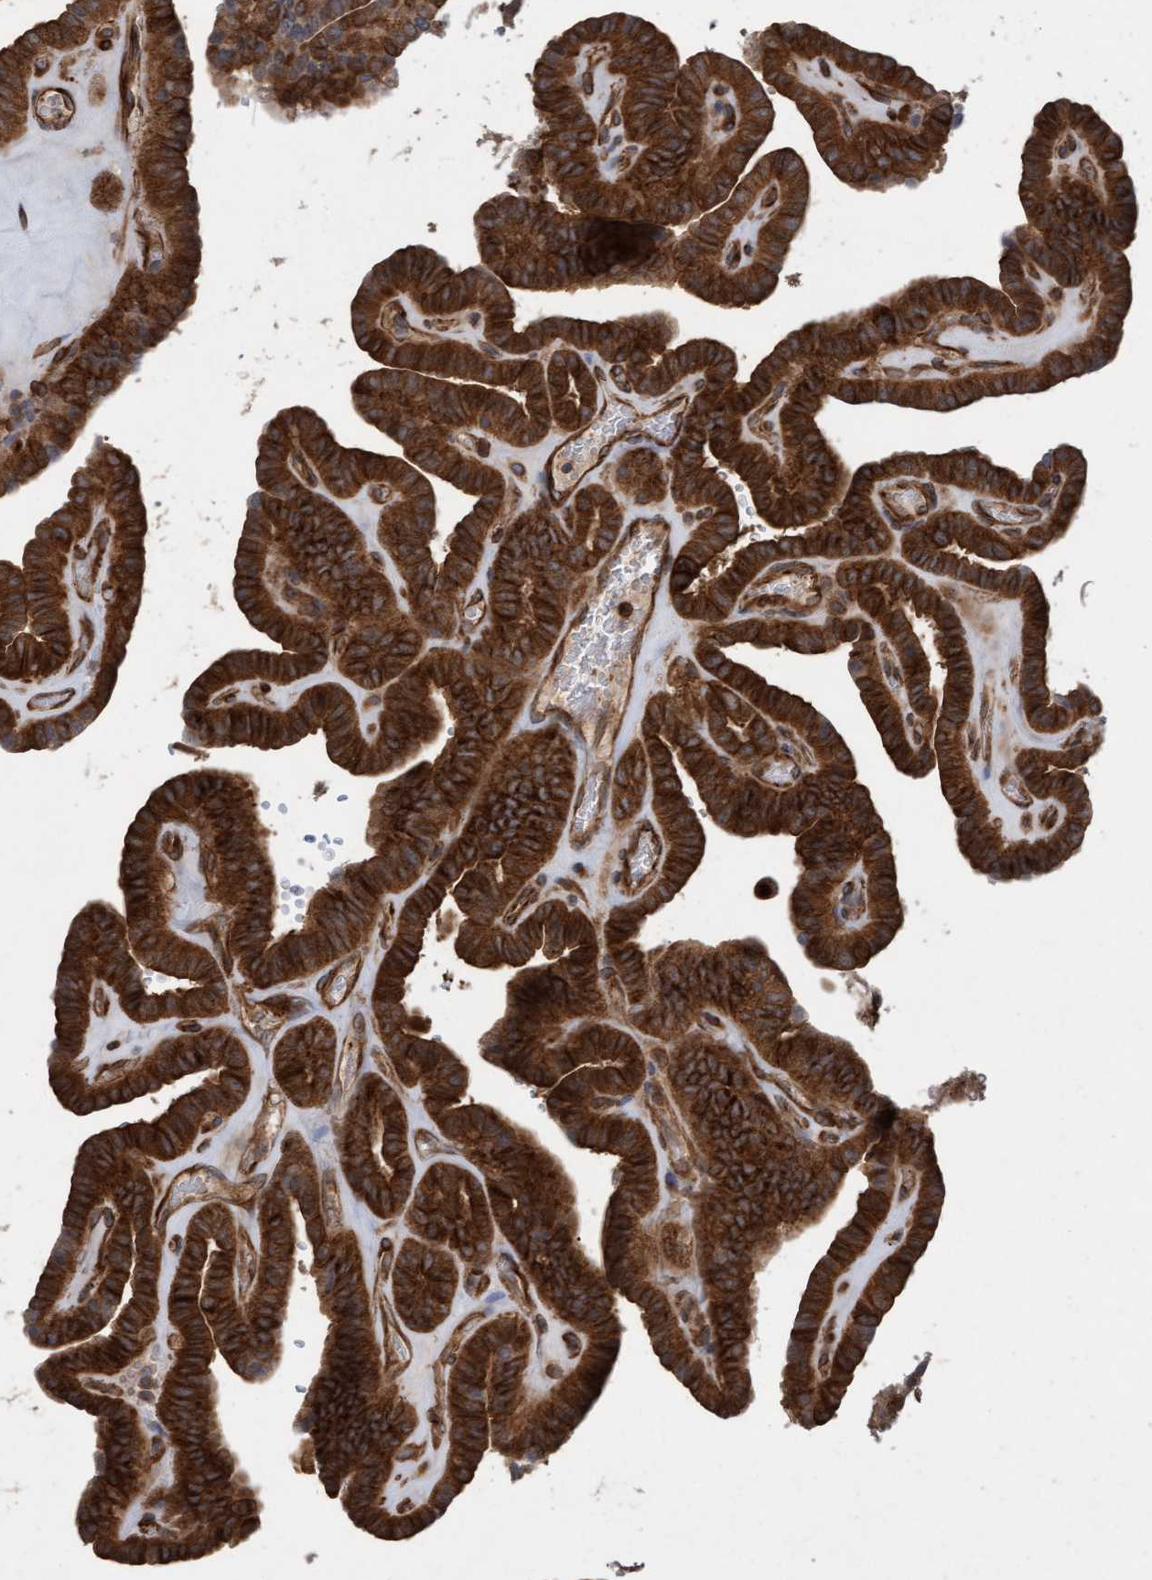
{"staining": {"intensity": "strong", "quantity": ">75%", "location": "cytoplasmic/membranous"}, "tissue": "thyroid cancer", "cell_type": "Tumor cells", "image_type": "cancer", "snomed": [{"axis": "morphology", "description": "Papillary adenocarcinoma, NOS"}, {"axis": "topography", "description": "Thyroid gland"}], "caption": "The image displays immunohistochemical staining of thyroid papillary adenocarcinoma. There is strong cytoplasmic/membranous expression is appreciated in about >75% of tumor cells. (IHC, brightfield microscopy, high magnification).", "gene": "CDC42EP4", "patient": {"sex": "male", "age": 77}}